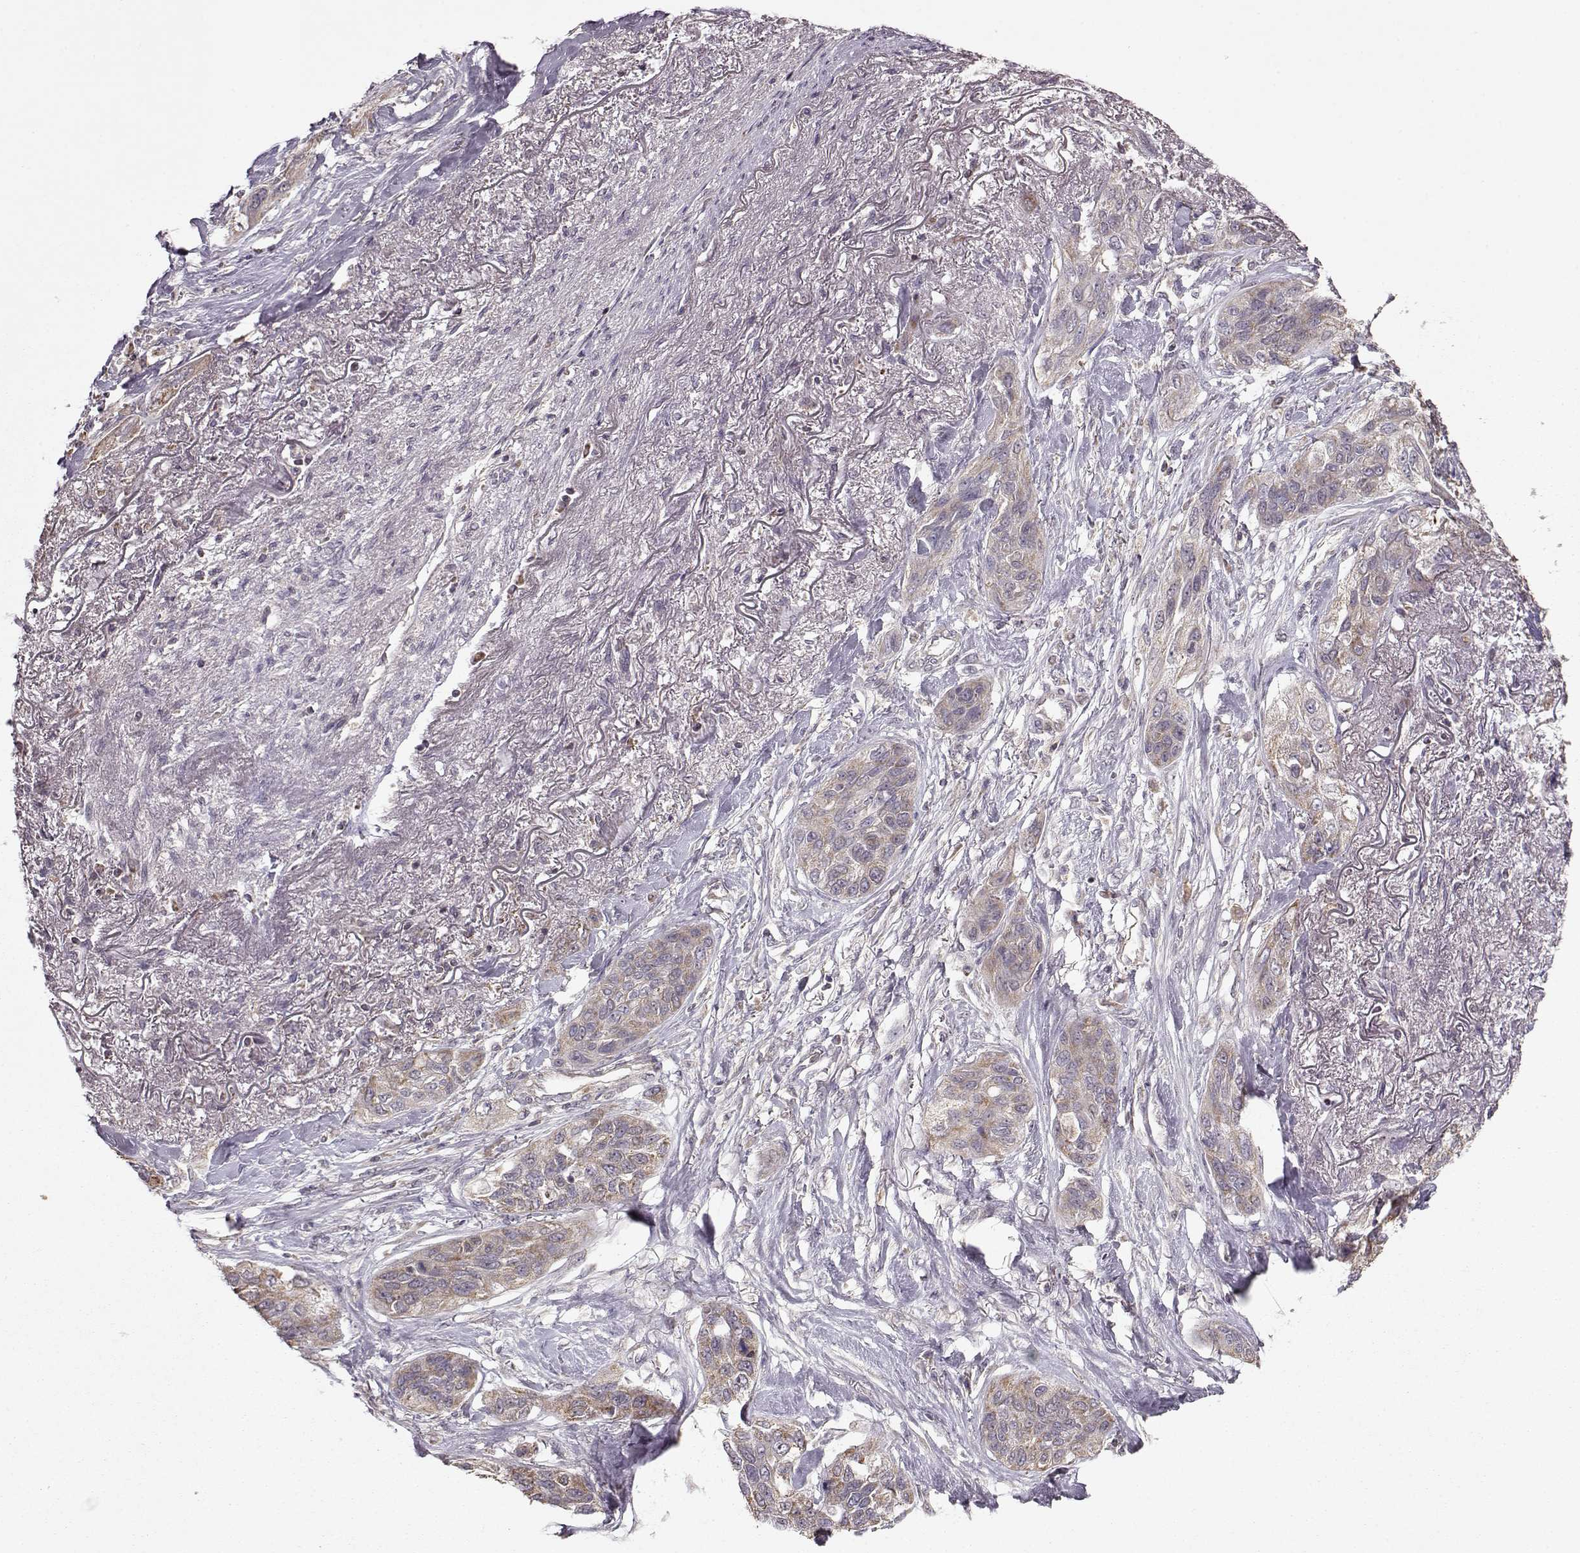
{"staining": {"intensity": "moderate", "quantity": ">75%", "location": "cytoplasmic/membranous"}, "tissue": "lung cancer", "cell_type": "Tumor cells", "image_type": "cancer", "snomed": [{"axis": "morphology", "description": "Squamous cell carcinoma, NOS"}, {"axis": "topography", "description": "Lung"}], "caption": "Lung cancer stained with a protein marker exhibits moderate staining in tumor cells.", "gene": "CMTM3", "patient": {"sex": "female", "age": 70}}